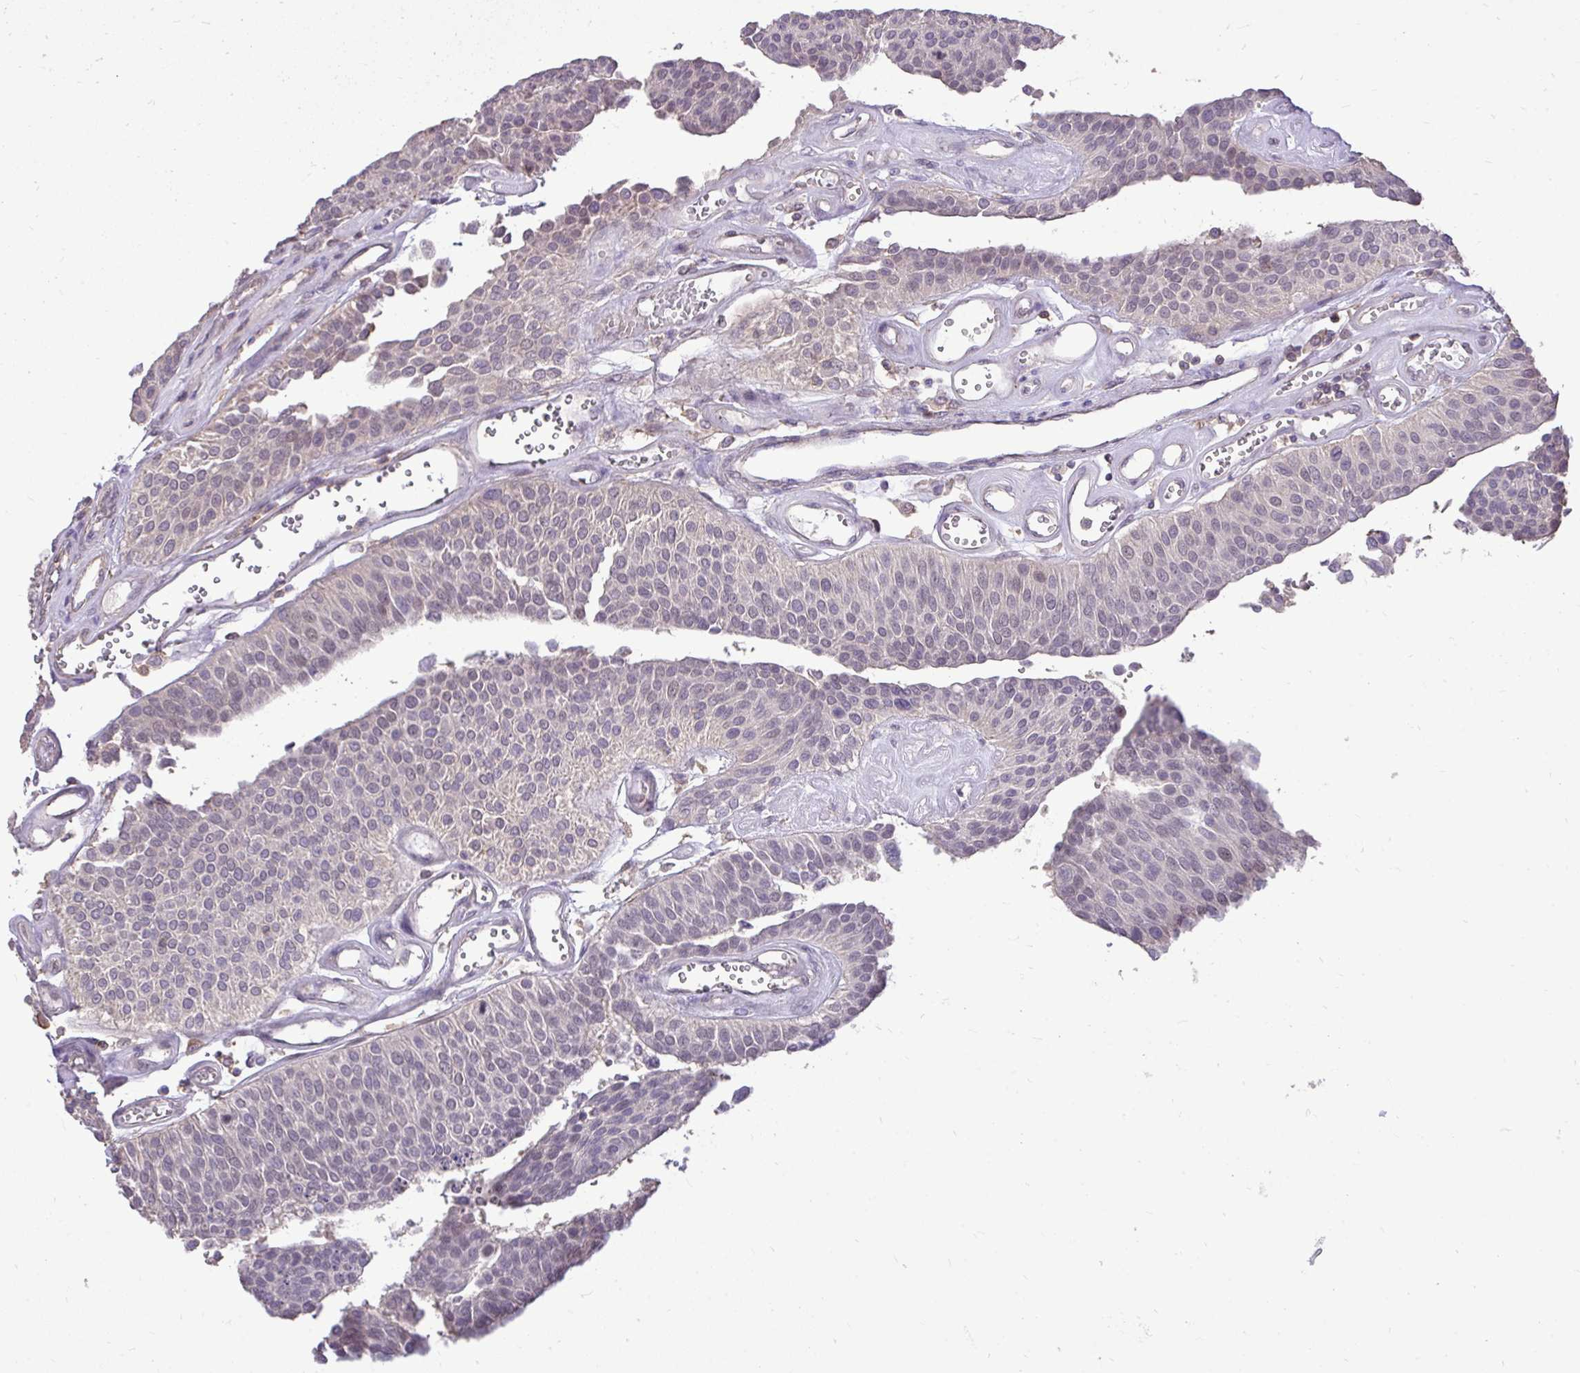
{"staining": {"intensity": "negative", "quantity": "none", "location": "none"}, "tissue": "urothelial cancer", "cell_type": "Tumor cells", "image_type": "cancer", "snomed": [{"axis": "morphology", "description": "Urothelial carcinoma, NOS"}, {"axis": "topography", "description": "Urinary bladder"}], "caption": "Image shows no significant protein positivity in tumor cells of transitional cell carcinoma.", "gene": "IGFL2", "patient": {"sex": "male", "age": 55}}